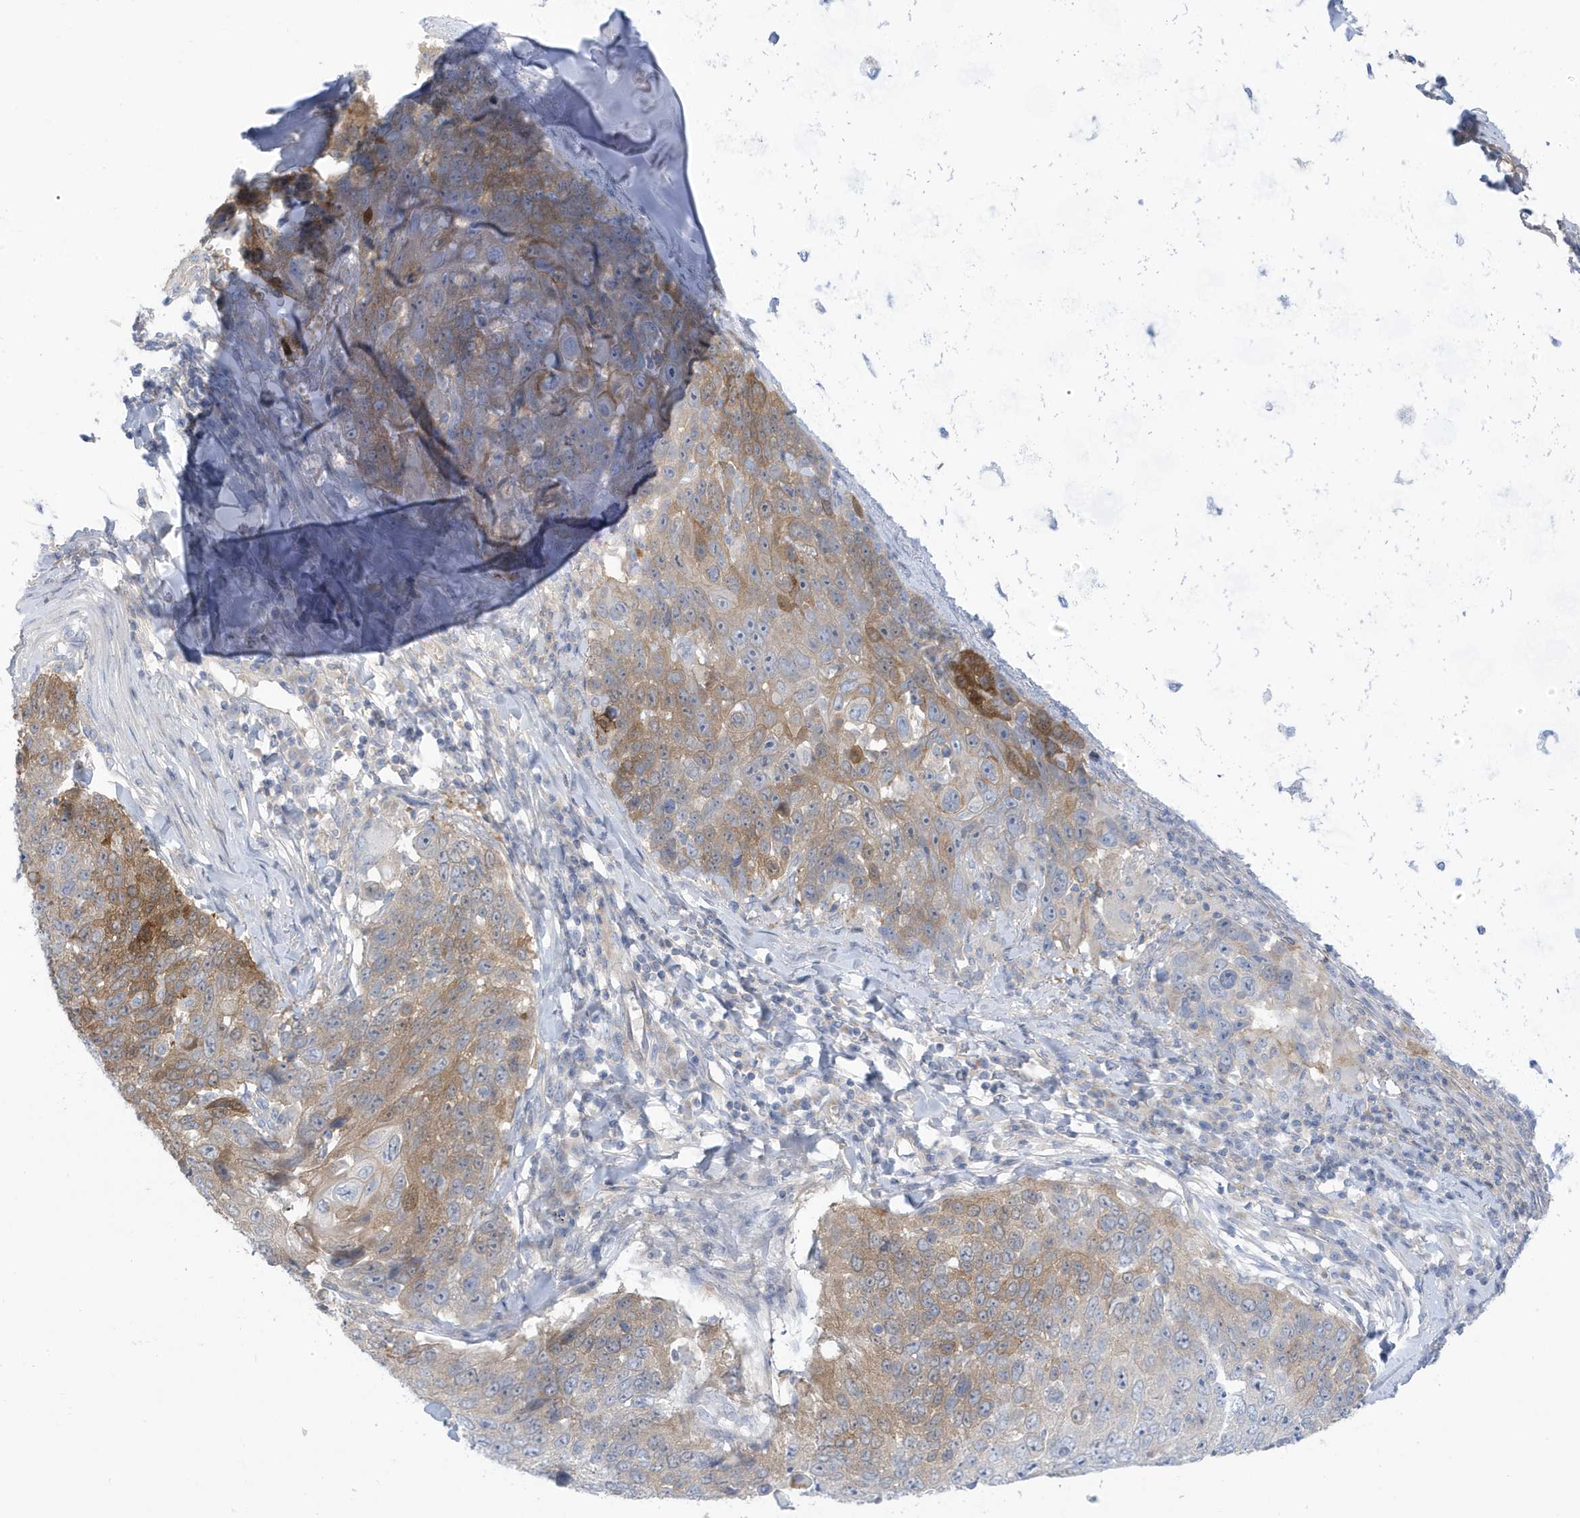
{"staining": {"intensity": "moderate", "quantity": "25%-75%", "location": "cytoplasmic/membranous"}, "tissue": "lung cancer", "cell_type": "Tumor cells", "image_type": "cancer", "snomed": [{"axis": "morphology", "description": "Squamous cell carcinoma, NOS"}, {"axis": "topography", "description": "Lung"}], "caption": "The micrograph displays immunohistochemical staining of lung cancer. There is moderate cytoplasmic/membranous staining is identified in approximately 25%-75% of tumor cells.", "gene": "ATP13A5", "patient": {"sex": "male", "age": 66}}